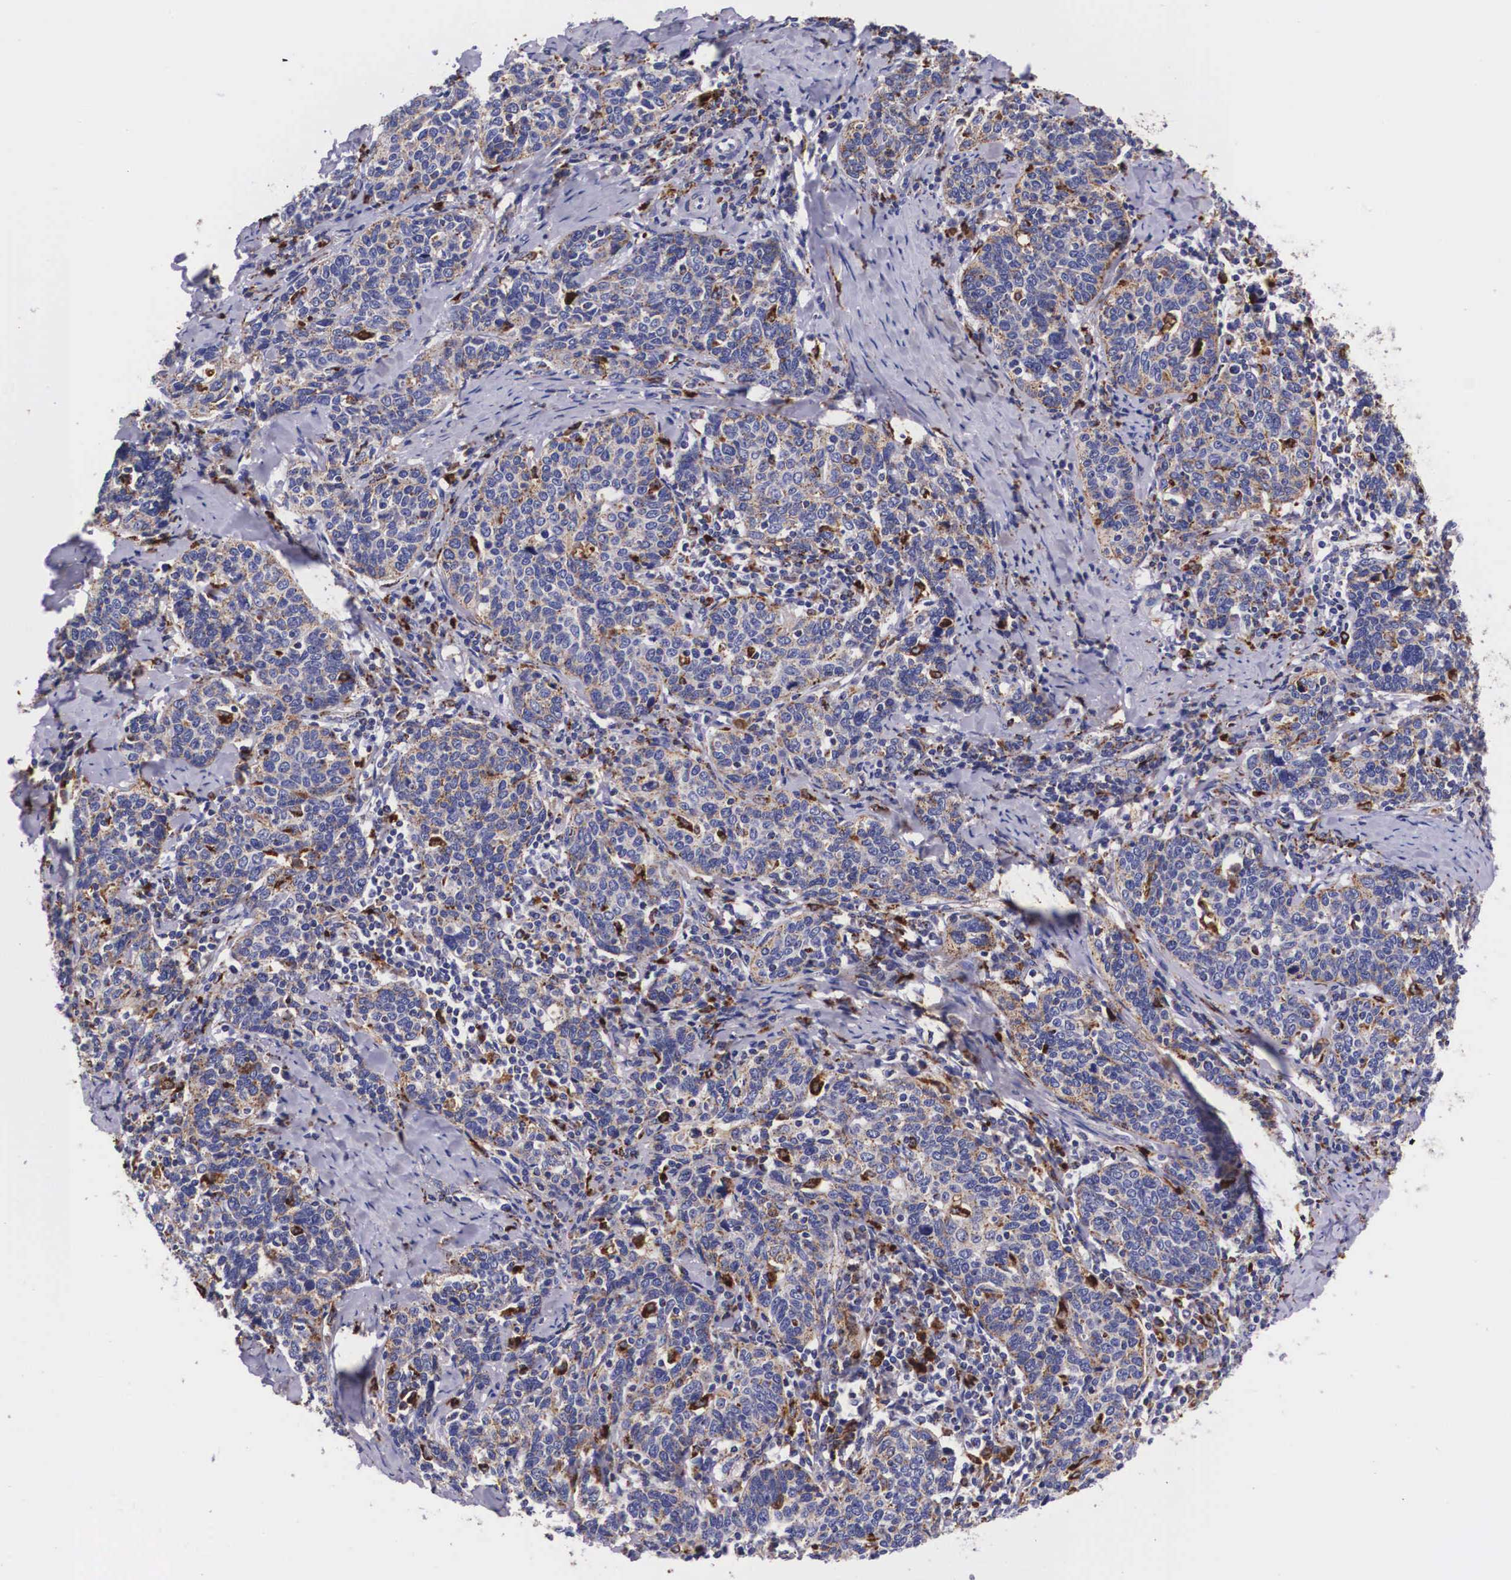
{"staining": {"intensity": "weak", "quantity": "25%-75%", "location": "cytoplasmic/membranous"}, "tissue": "cervical cancer", "cell_type": "Tumor cells", "image_type": "cancer", "snomed": [{"axis": "morphology", "description": "Squamous cell carcinoma, NOS"}, {"axis": "topography", "description": "Cervix"}], "caption": "Human cervical squamous cell carcinoma stained for a protein (brown) demonstrates weak cytoplasmic/membranous positive expression in about 25%-75% of tumor cells.", "gene": "NAGA", "patient": {"sex": "female", "age": 41}}